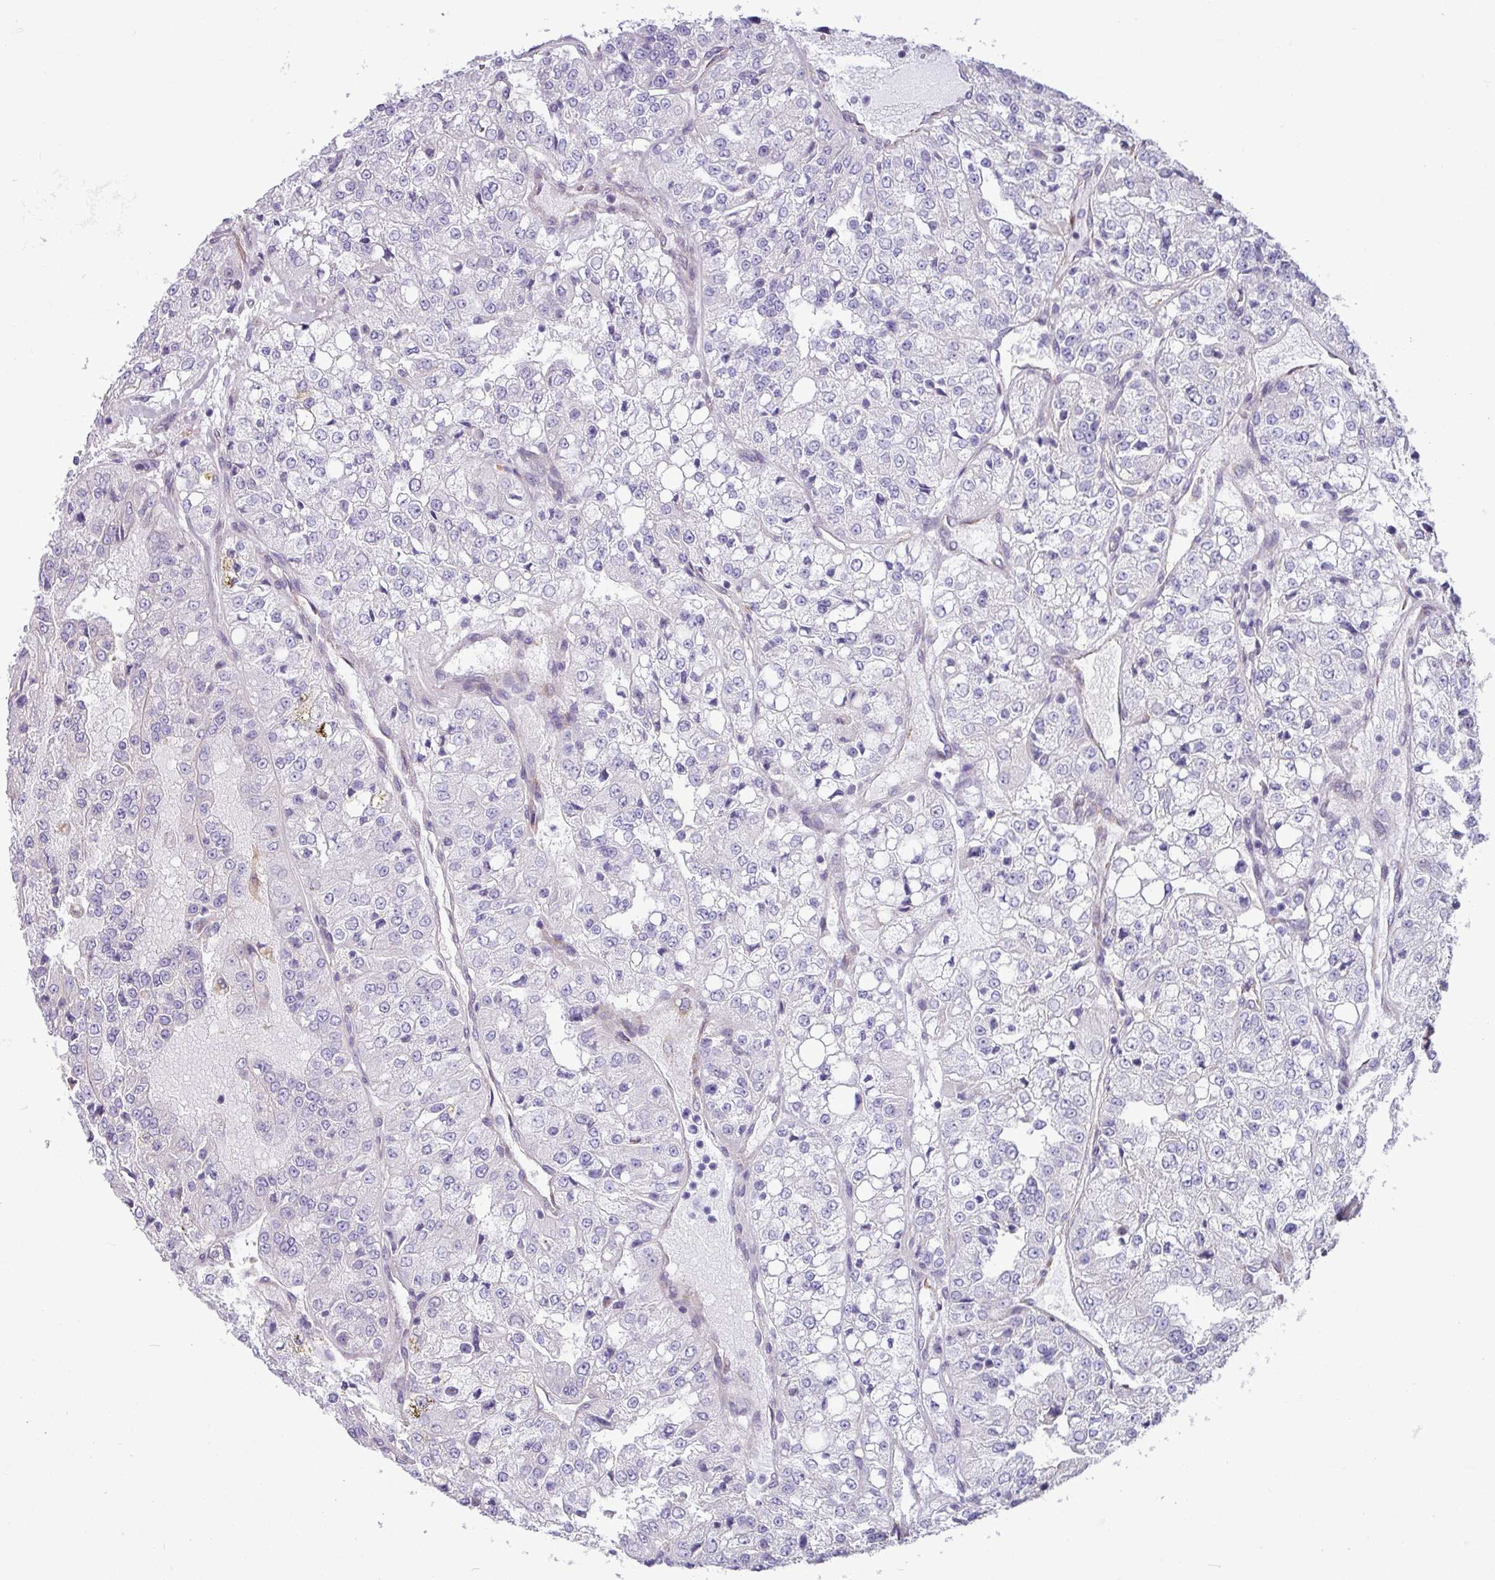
{"staining": {"intensity": "negative", "quantity": "none", "location": "none"}, "tissue": "renal cancer", "cell_type": "Tumor cells", "image_type": "cancer", "snomed": [{"axis": "morphology", "description": "Adenocarcinoma, NOS"}, {"axis": "topography", "description": "Kidney"}], "caption": "This is a micrograph of immunohistochemistry (IHC) staining of renal cancer (adenocarcinoma), which shows no expression in tumor cells.", "gene": "IRGC", "patient": {"sex": "female", "age": 63}}